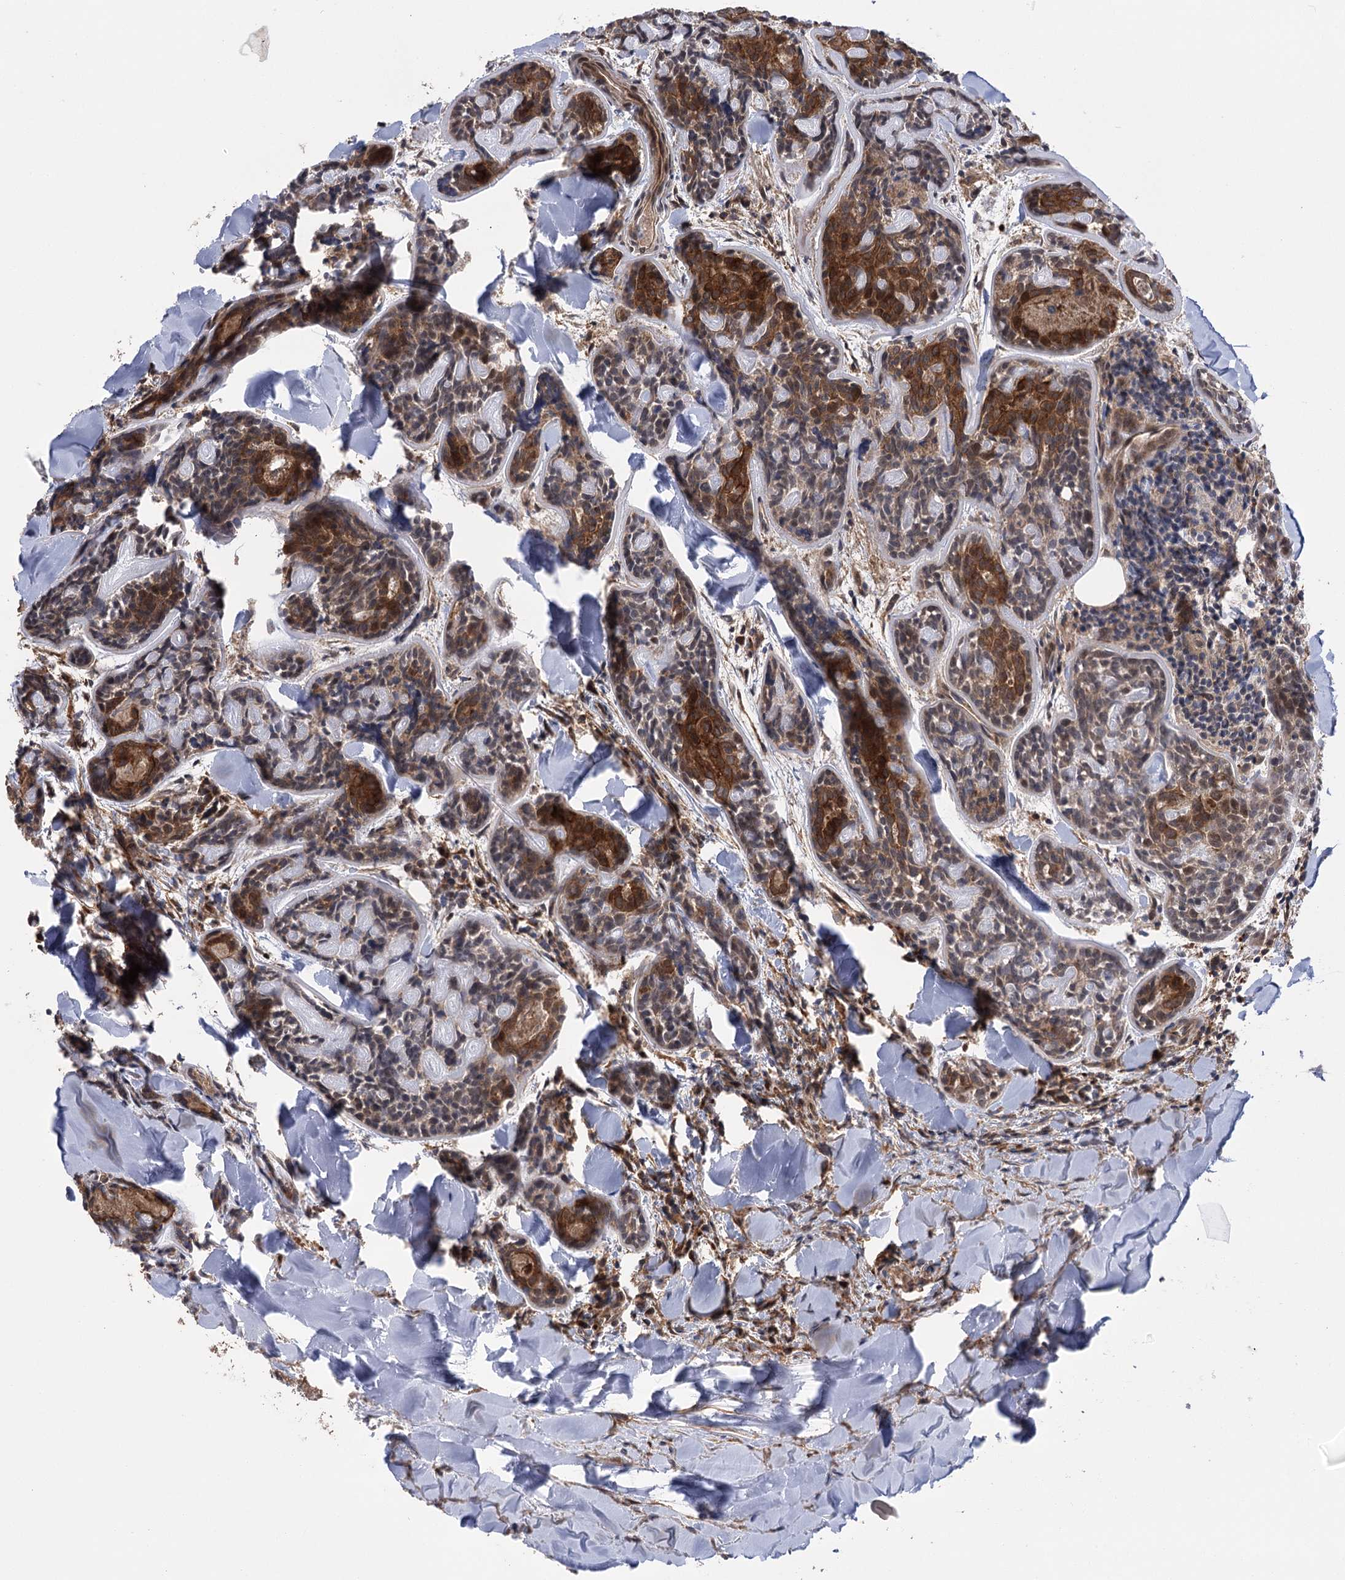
{"staining": {"intensity": "moderate", "quantity": "<25%", "location": "cytoplasmic/membranous"}, "tissue": "head and neck cancer", "cell_type": "Tumor cells", "image_type": "cancer", "snomed": [{"axis": "morphology", "description": "Adenocarcinoma, NOS"}, {"axis": "topography", "description": "Salivary gland"}, {"axis": "topography", "description": "Head-Neck"}], "caption": "A histopathology image showing moderate cytoplasmic/membranous expression in approximately <25% of tumor cells in head and neck cancer, as visualized by brown immunohistochemical staining.", "gene": "KCNN2", "patient": {"sex": "female", "age": 63}}